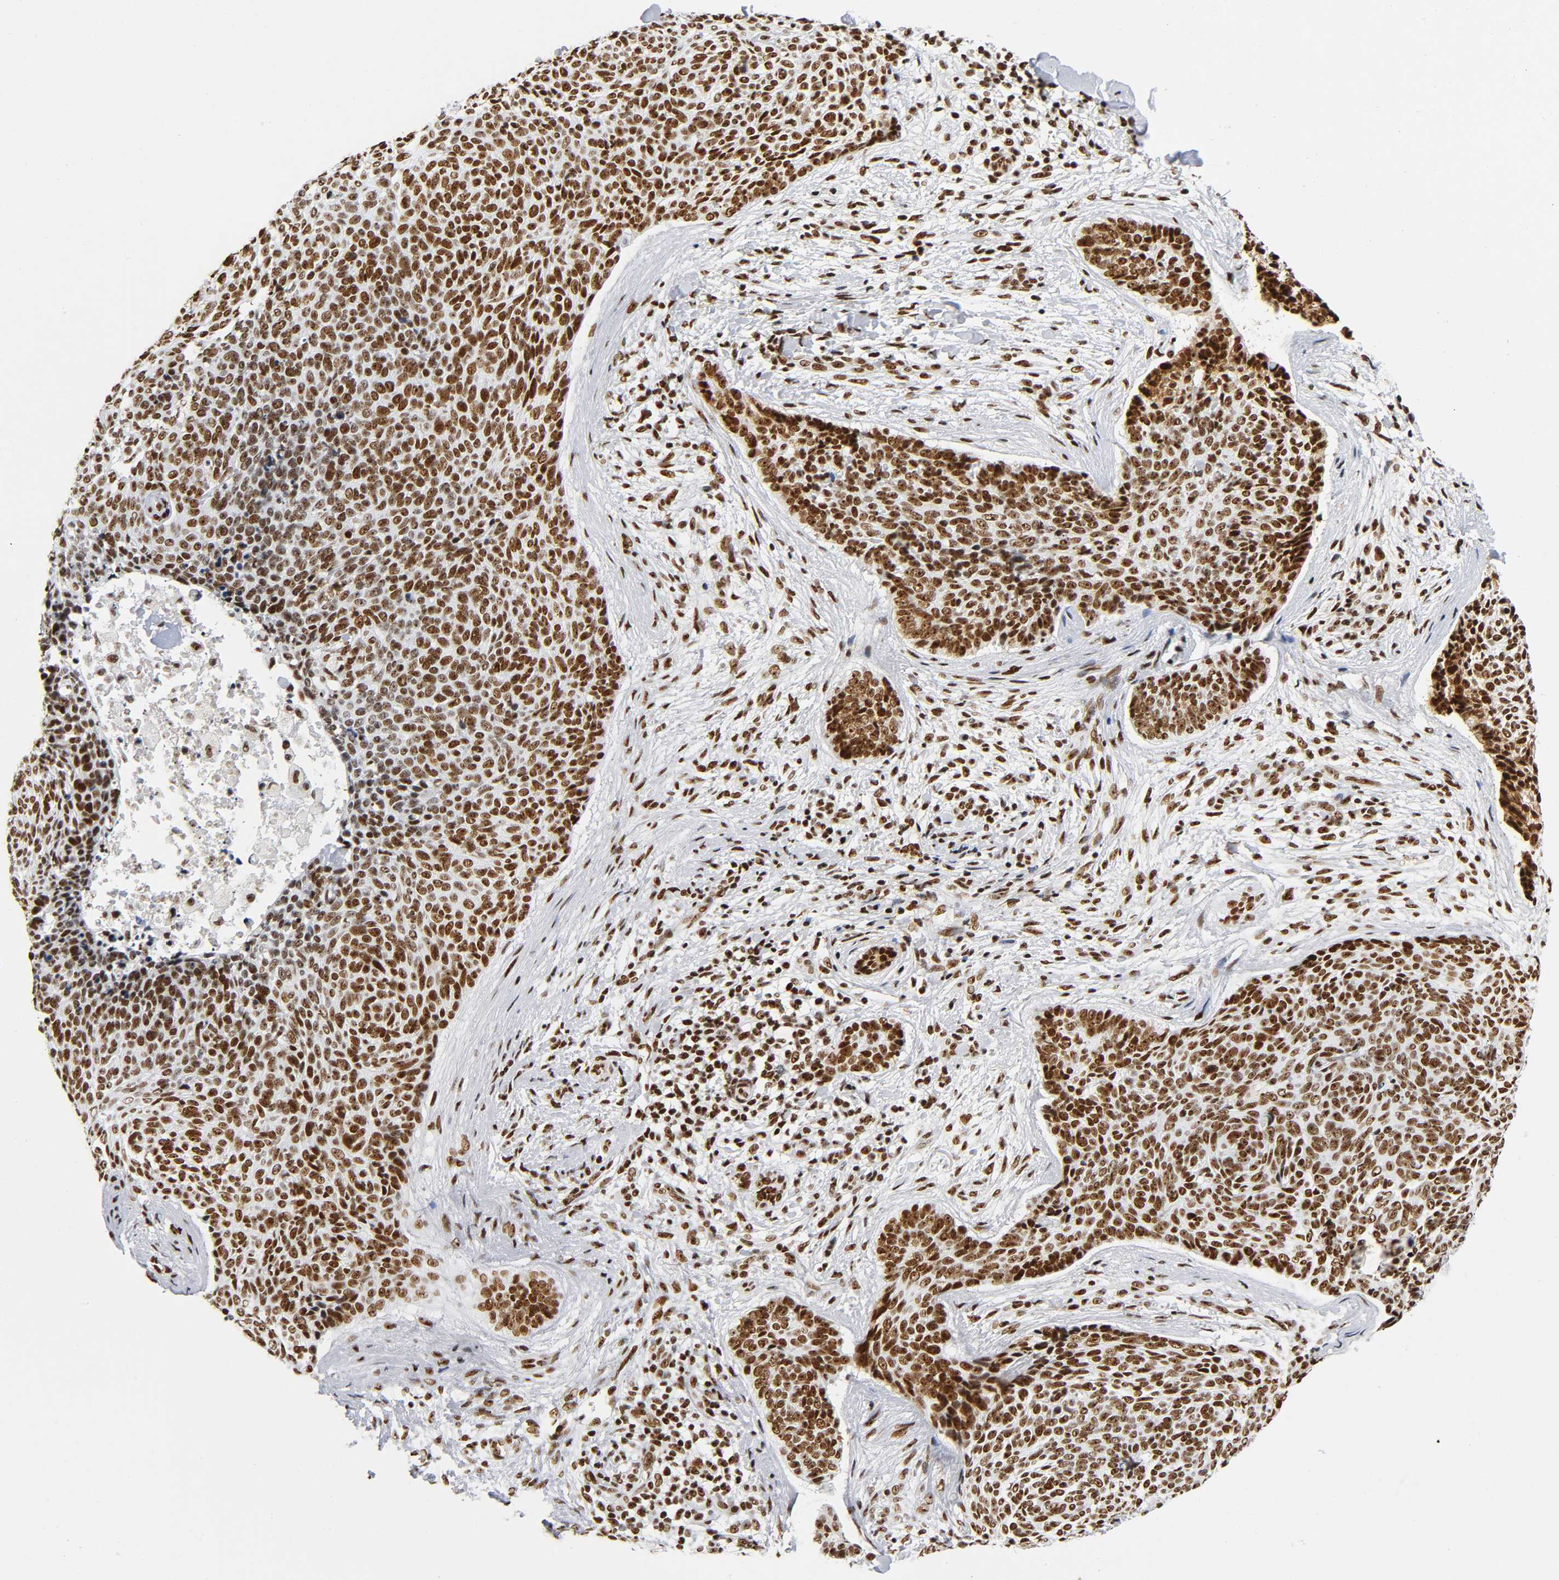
{"staining": {"intensity": "strong", "quantity": ">75%", "location": "nuclear"}, "tissue": "skin cancer", "cell_type": "Tumor cells", "image_type": "cancer", "snomed": [{"axis": "morphology", "description": "Normal tissue, NOS"}, {"axis": "morphology", "description": "Basal cell carcinoma"}, {"axis": "topography", "description": "Skin"}], "caption": "This is an image of IHC staining of basal cell carcinoma (skin), which shows strong expression in the nuclear of tumor cells.", "gene": "UBTF", "patient": {"sex": "female", "age": 57}}